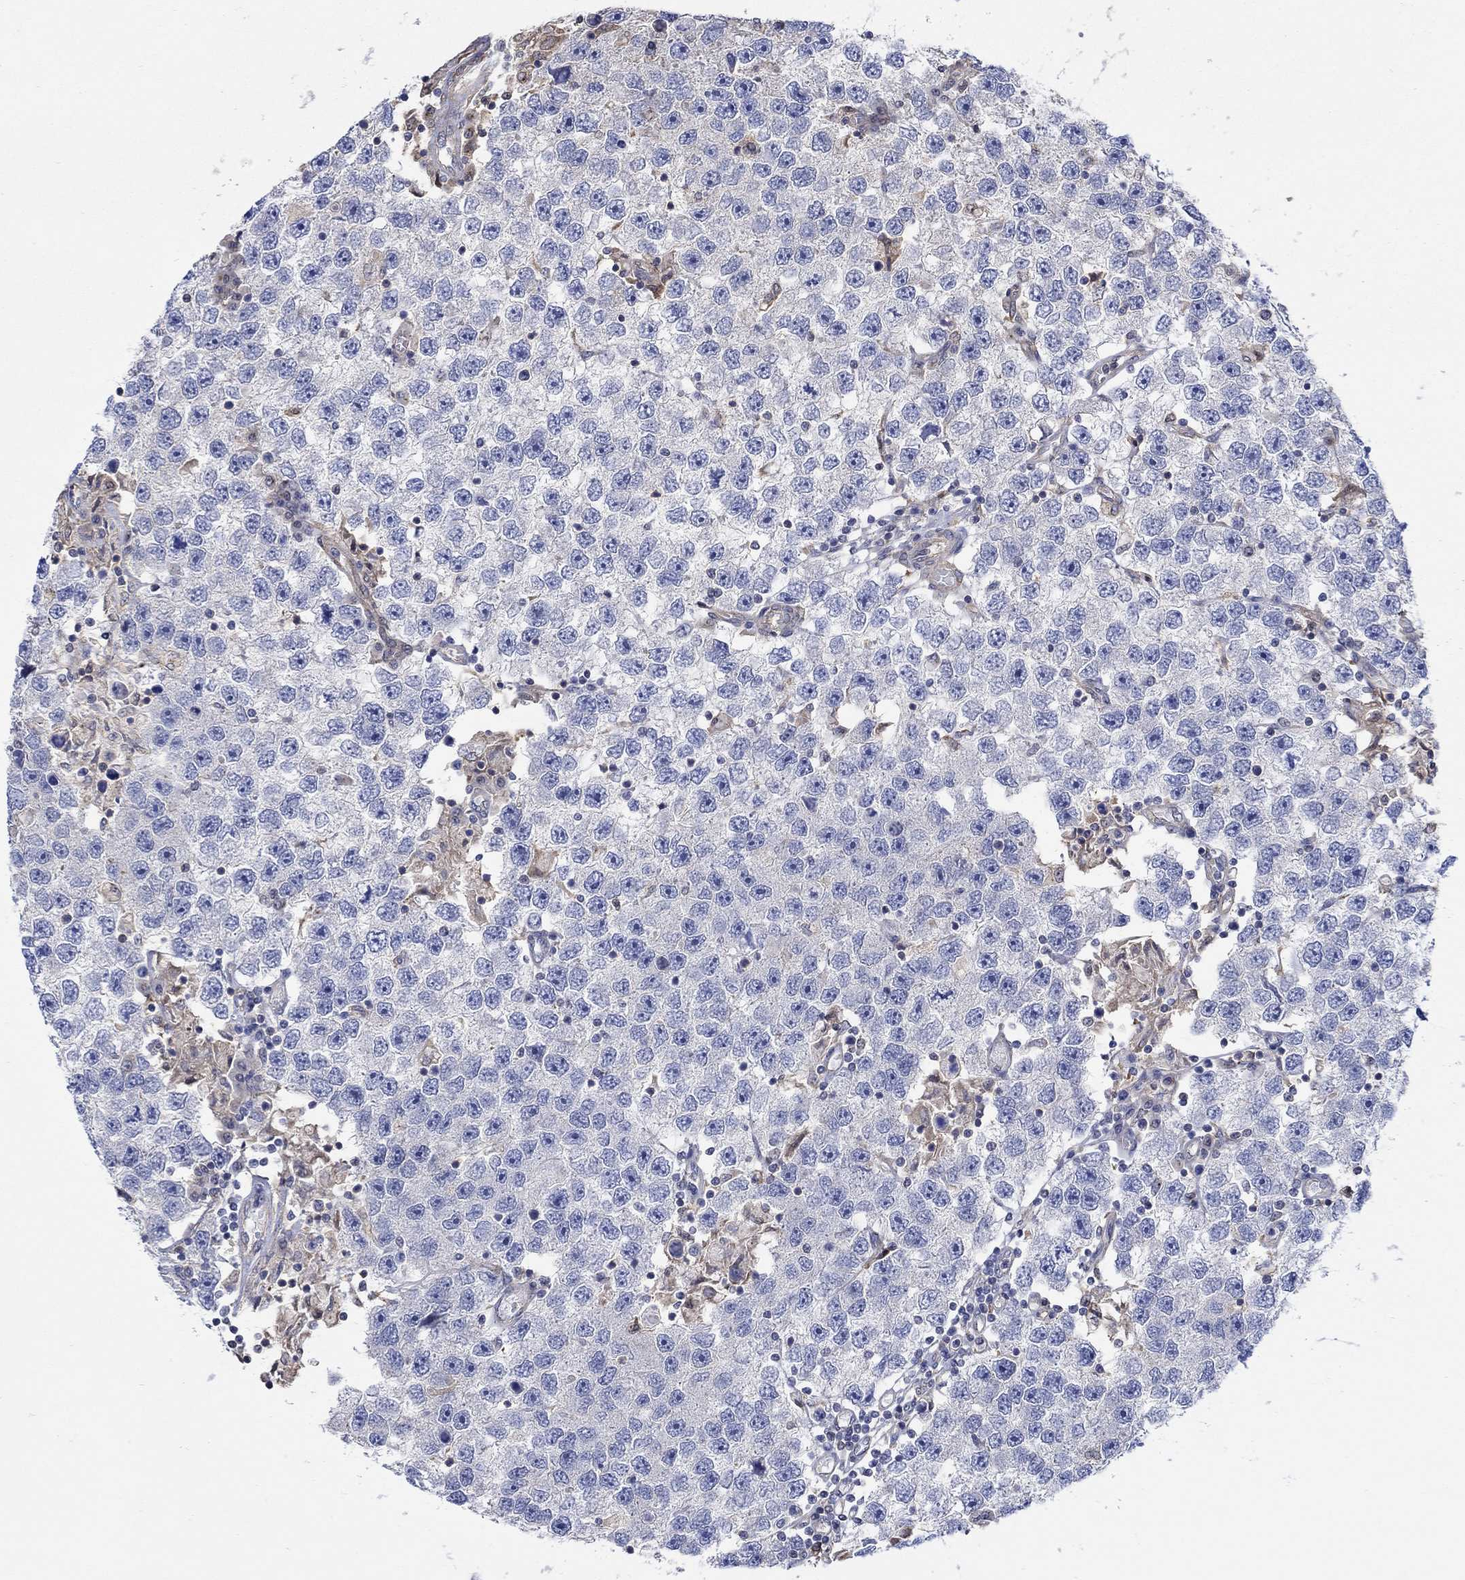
{"staining": {"intensity": "negative", "quantity": "none", "location": "none"}, "tissue": "testis cancer", "cell_type": "Tumor cells", "image_type": "cancer", "snomed": [{"axis": "morphology", "description": "Seminoma, NOS"}, {"axis": "topography", "description": "Testis"}], "caption": "Immunohistochemistry (IHC) photomicrograph of neoplastic tissue: human testis seminoma stained with DAB (3,3'-diaminobenzidine) exhibits no significant protein expression in tumor cells. (DAB immunohistochemistry, high magnification).", "gene": "TEKT3", "patient": {"sex": "male", "age": 26}}